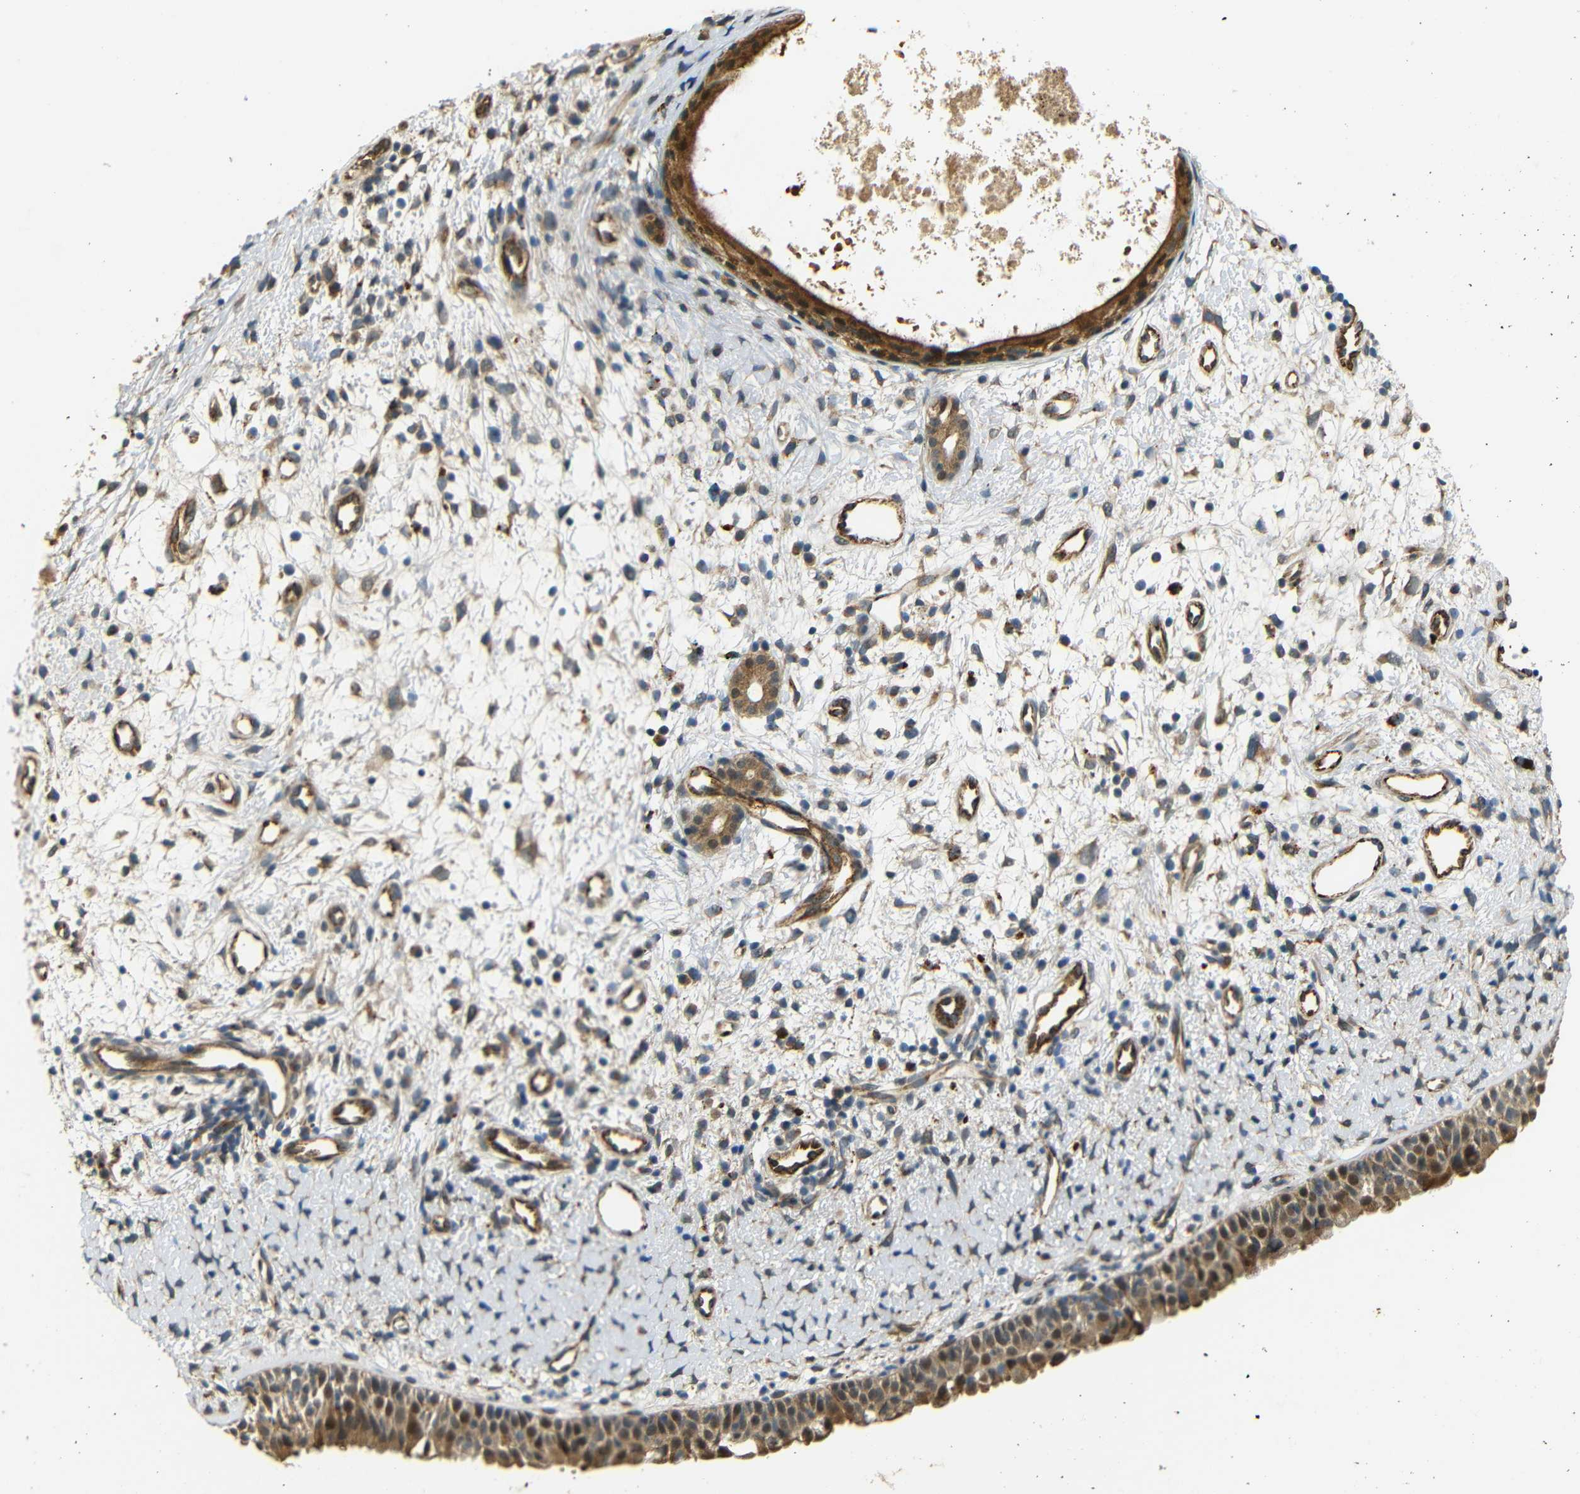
{"staining": {"intensity": "moderate", "quantity": ">75%", "location": "cytoplasmic/membranous"}, "tissue": "nasopharynx", "cell_type": "Respiratory epithelial cells", "image_type": "normal", "snomed": [{"axis": "morphology", "description": "Normal tissue, NOS"}, {"axis": "topography", "description": "Nasopharynx"}], "caption": "Moderate cytoplasmic/membranous protein positivity is seen in approximately >75% of respiratory epithelial cells in nasopharynx.", "gene": "ATP7A", "patient": {"sex": "male", "age": 22}}